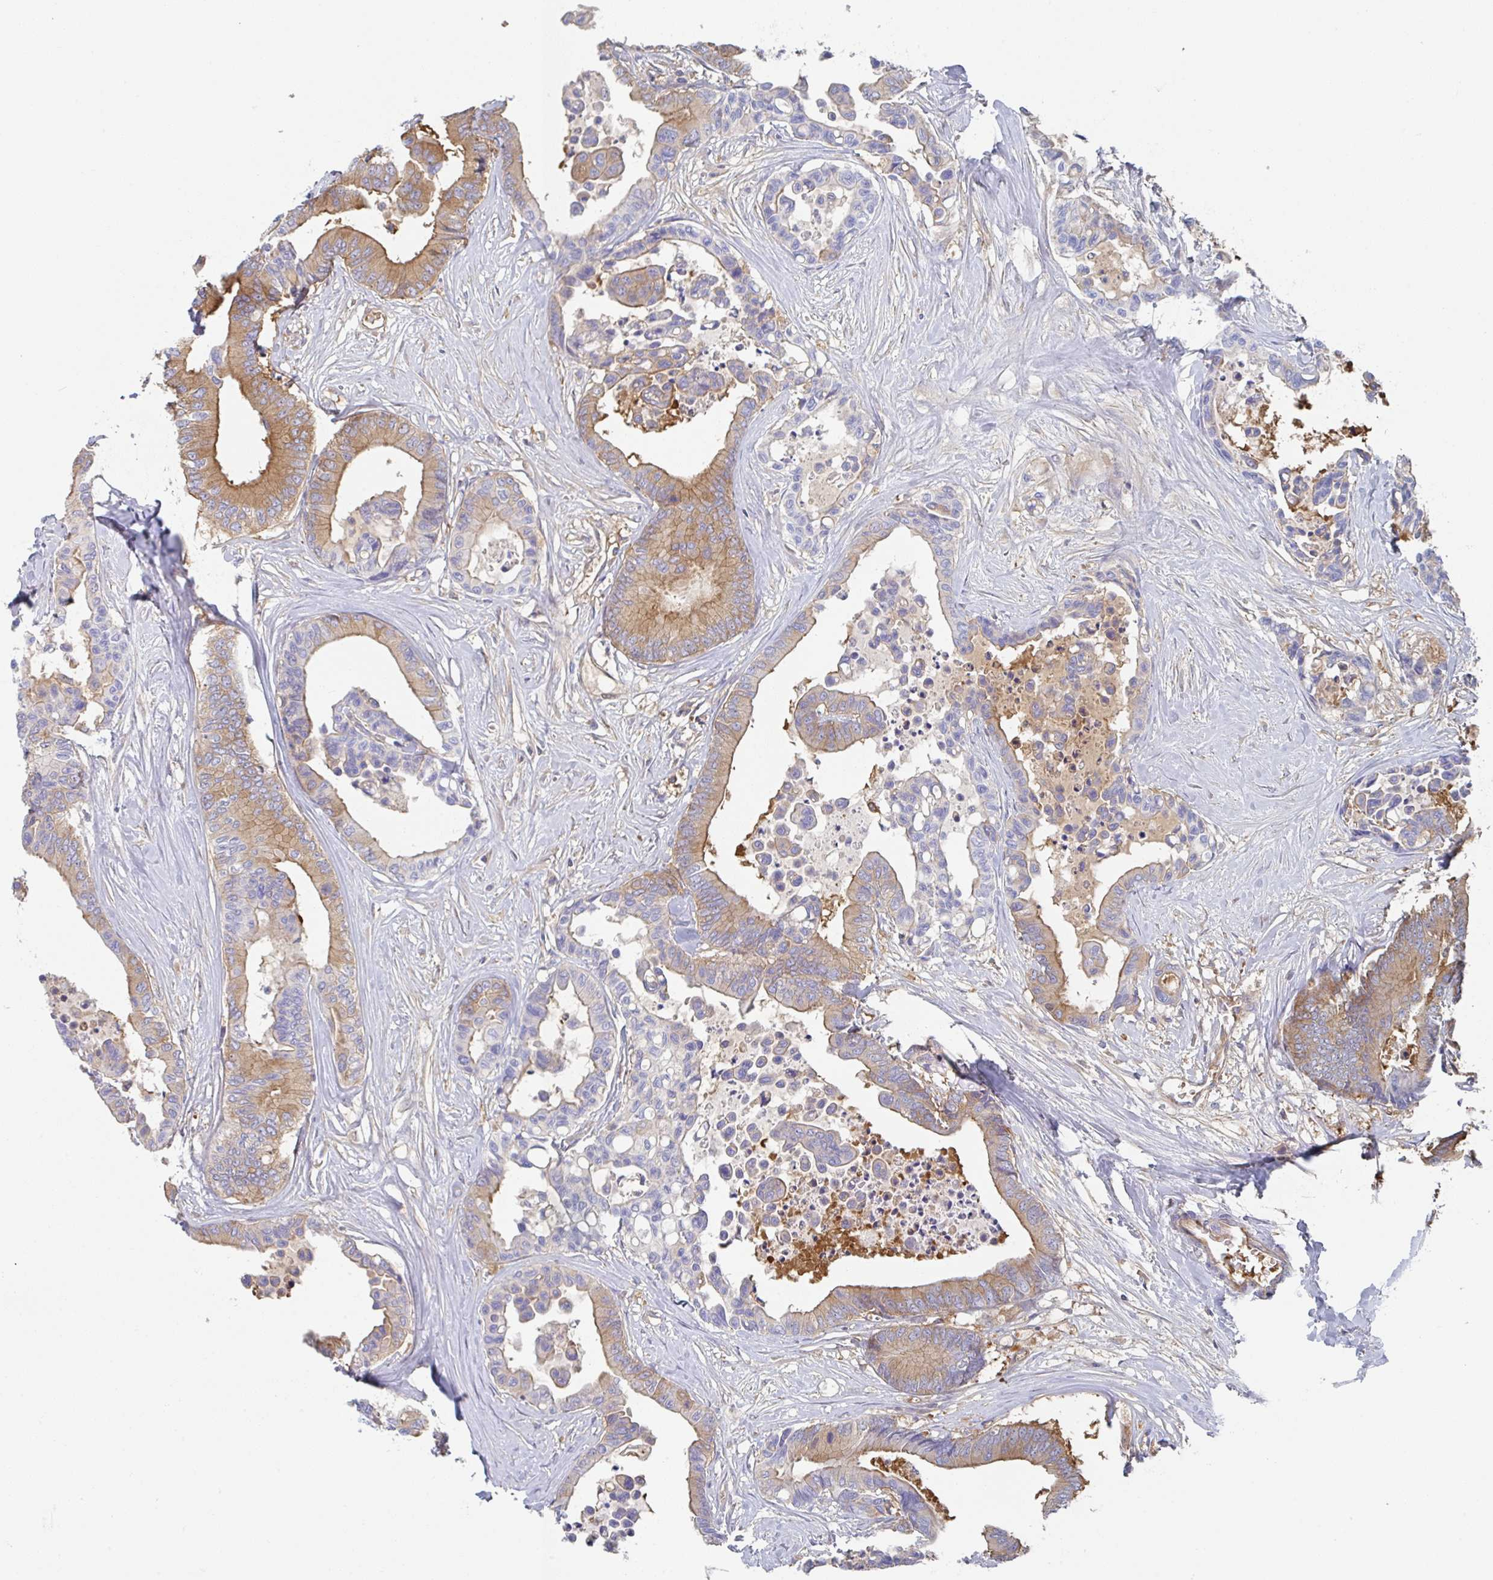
{"staining": {"intensity": "moderate", "quantity": "25%-75%", "location": "cytoplasmic/membranous"}, "tissue": "colorectal cancer", "cell_type": "Tumor cells", "image_type": "cancer", "snomed": [{"axis": "morphology", "description": "Normal tissue, NOS"}, {"axis": "morphology", "description": "Adenocarcinoma, NOS"}, {"axis": "topography", "description": "Colon"}], "caption": "Colorectal adenocarcinoma stained for a protein shows moderate cytoplasmic/membranous positivity in tumor cells.", "gene": "AMPD2", "patient": {"sex": "male", "age": 82}}